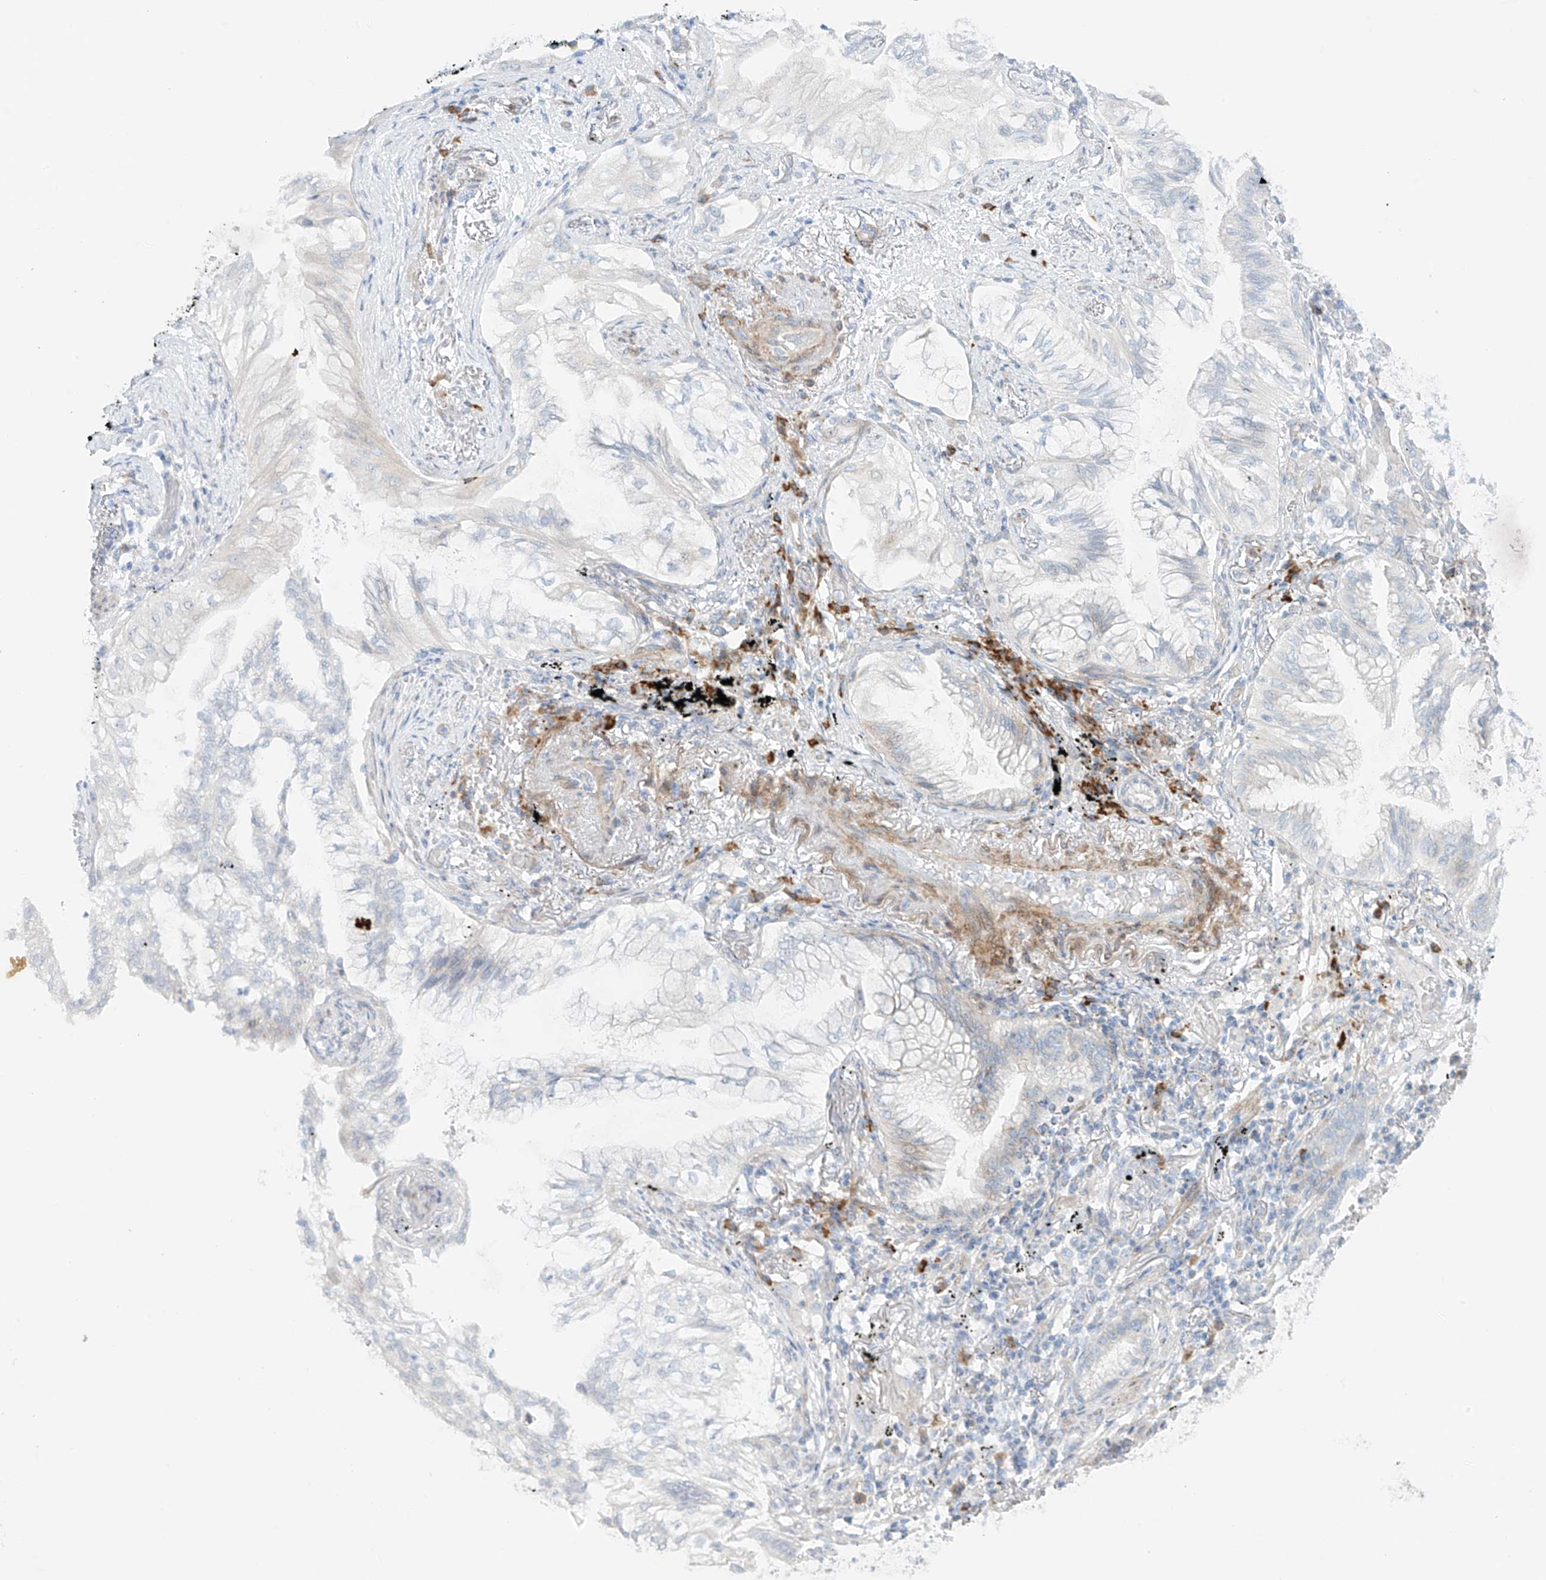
{"staining": {"intensity": "negative", "quantity": "none", "location": "none"}, "tissue": "lung cancer", "cell_type": "Tumor cells", "image_type": "cancer", "snomed": [{"axis": "morphology", "description": "Adenocarcinoma, NOS"}, {"axis": "topography", "description": "Lung"}], "caption": "A micrograph of lung cancer (adenocarcinoma) stained for a protein exhibits no brown staining in tumor cells.", "gene": "EIPR1", "patient": {"sex": "female", "age": 70}}